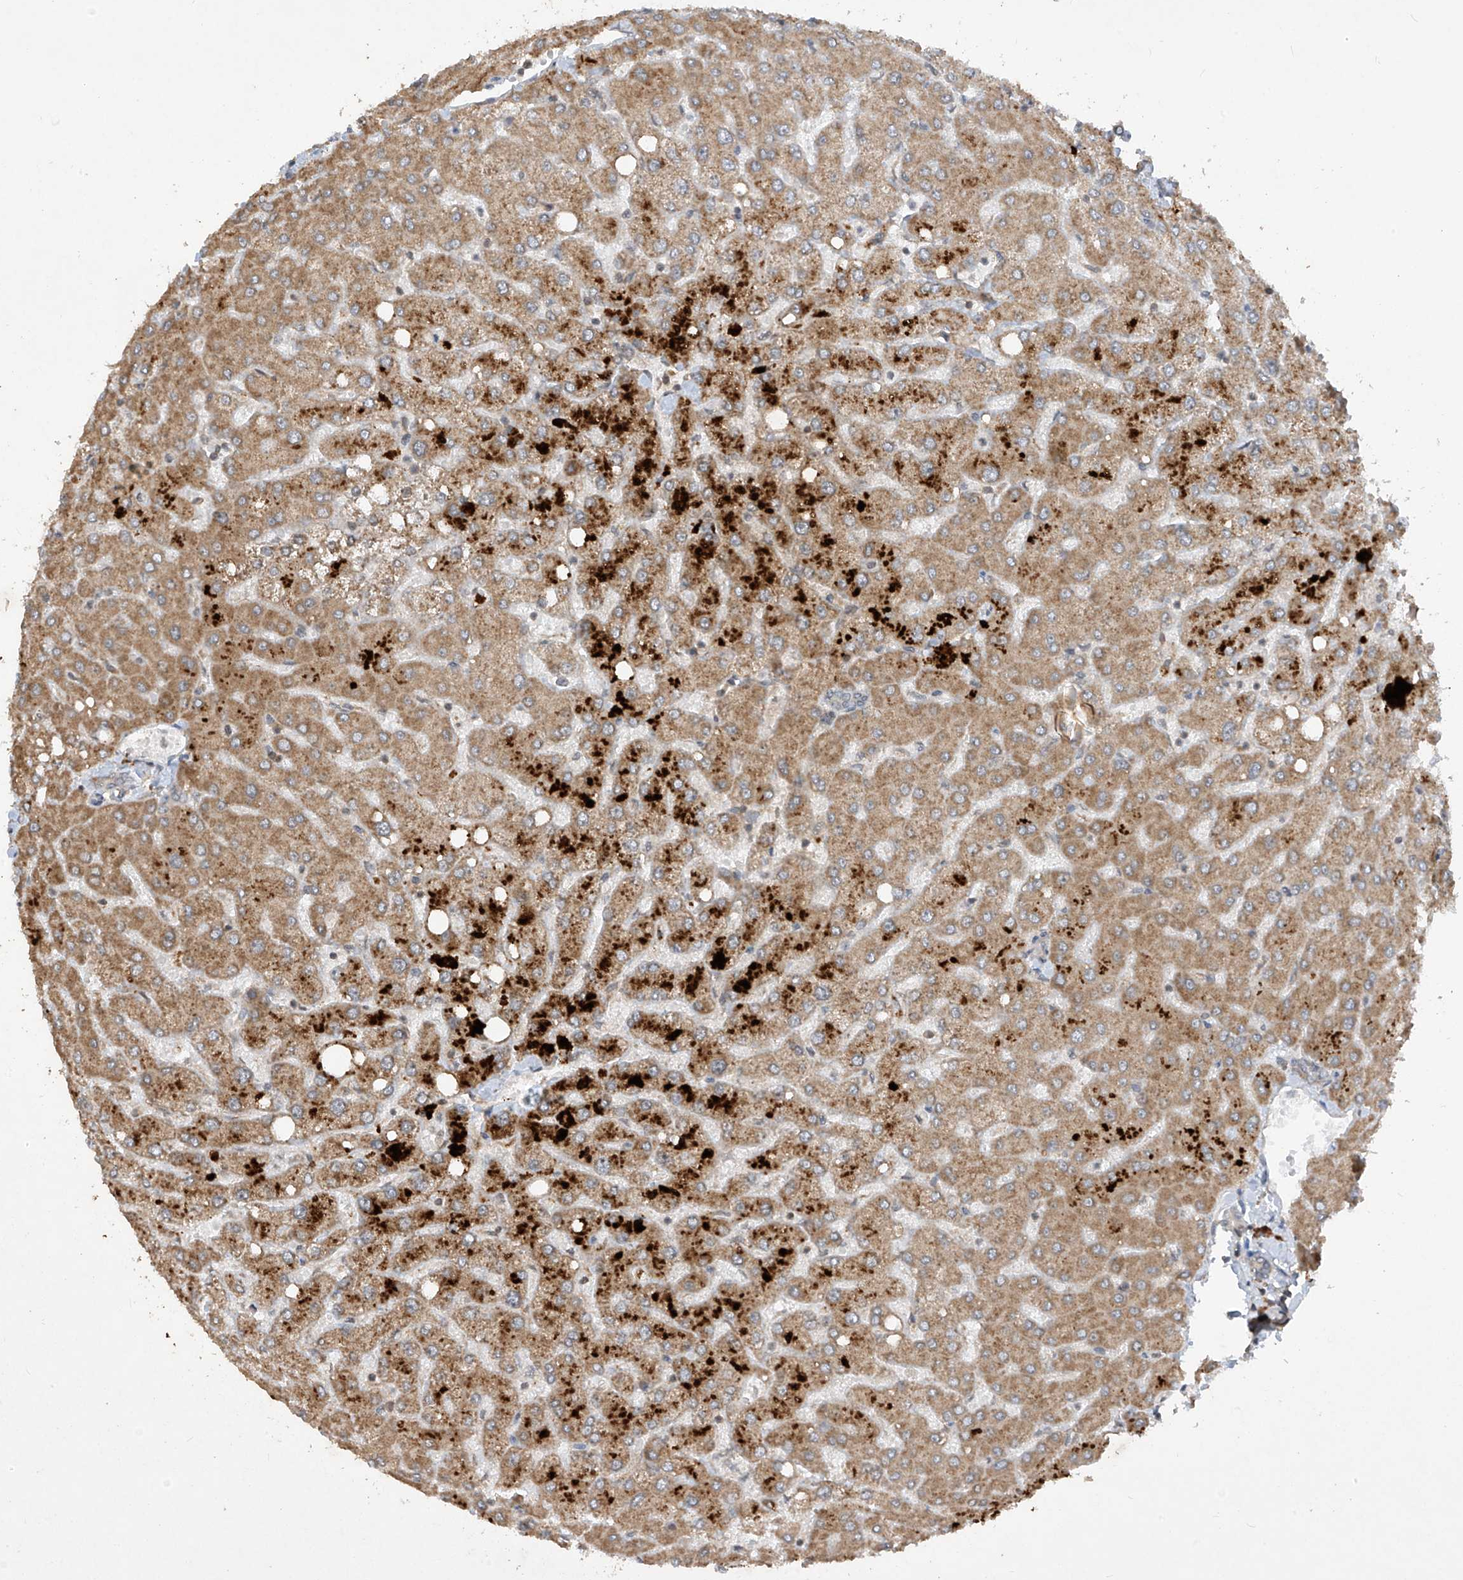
{"staining": {"intensity": "negative", "quantity": "none", "location": "none"}, "tissue": "liver", "cell_type": "Cholangiocytes", "image_type": "normal", "snomed": [{"axis": "morphology", "description": "Normal tissue, NOS"}, {"axis": "topography", "description": "Liver"}], "caption": "This is a image of immunohistochemistry (IHC) staining of unremarkable liver, which shows no staining in cholangiocytes. (Immunohistochemistry (ihc), brightfield microscopy, high magnification).", "gene": "RPL34", "patient": {"sex": "female", "age": 54}}